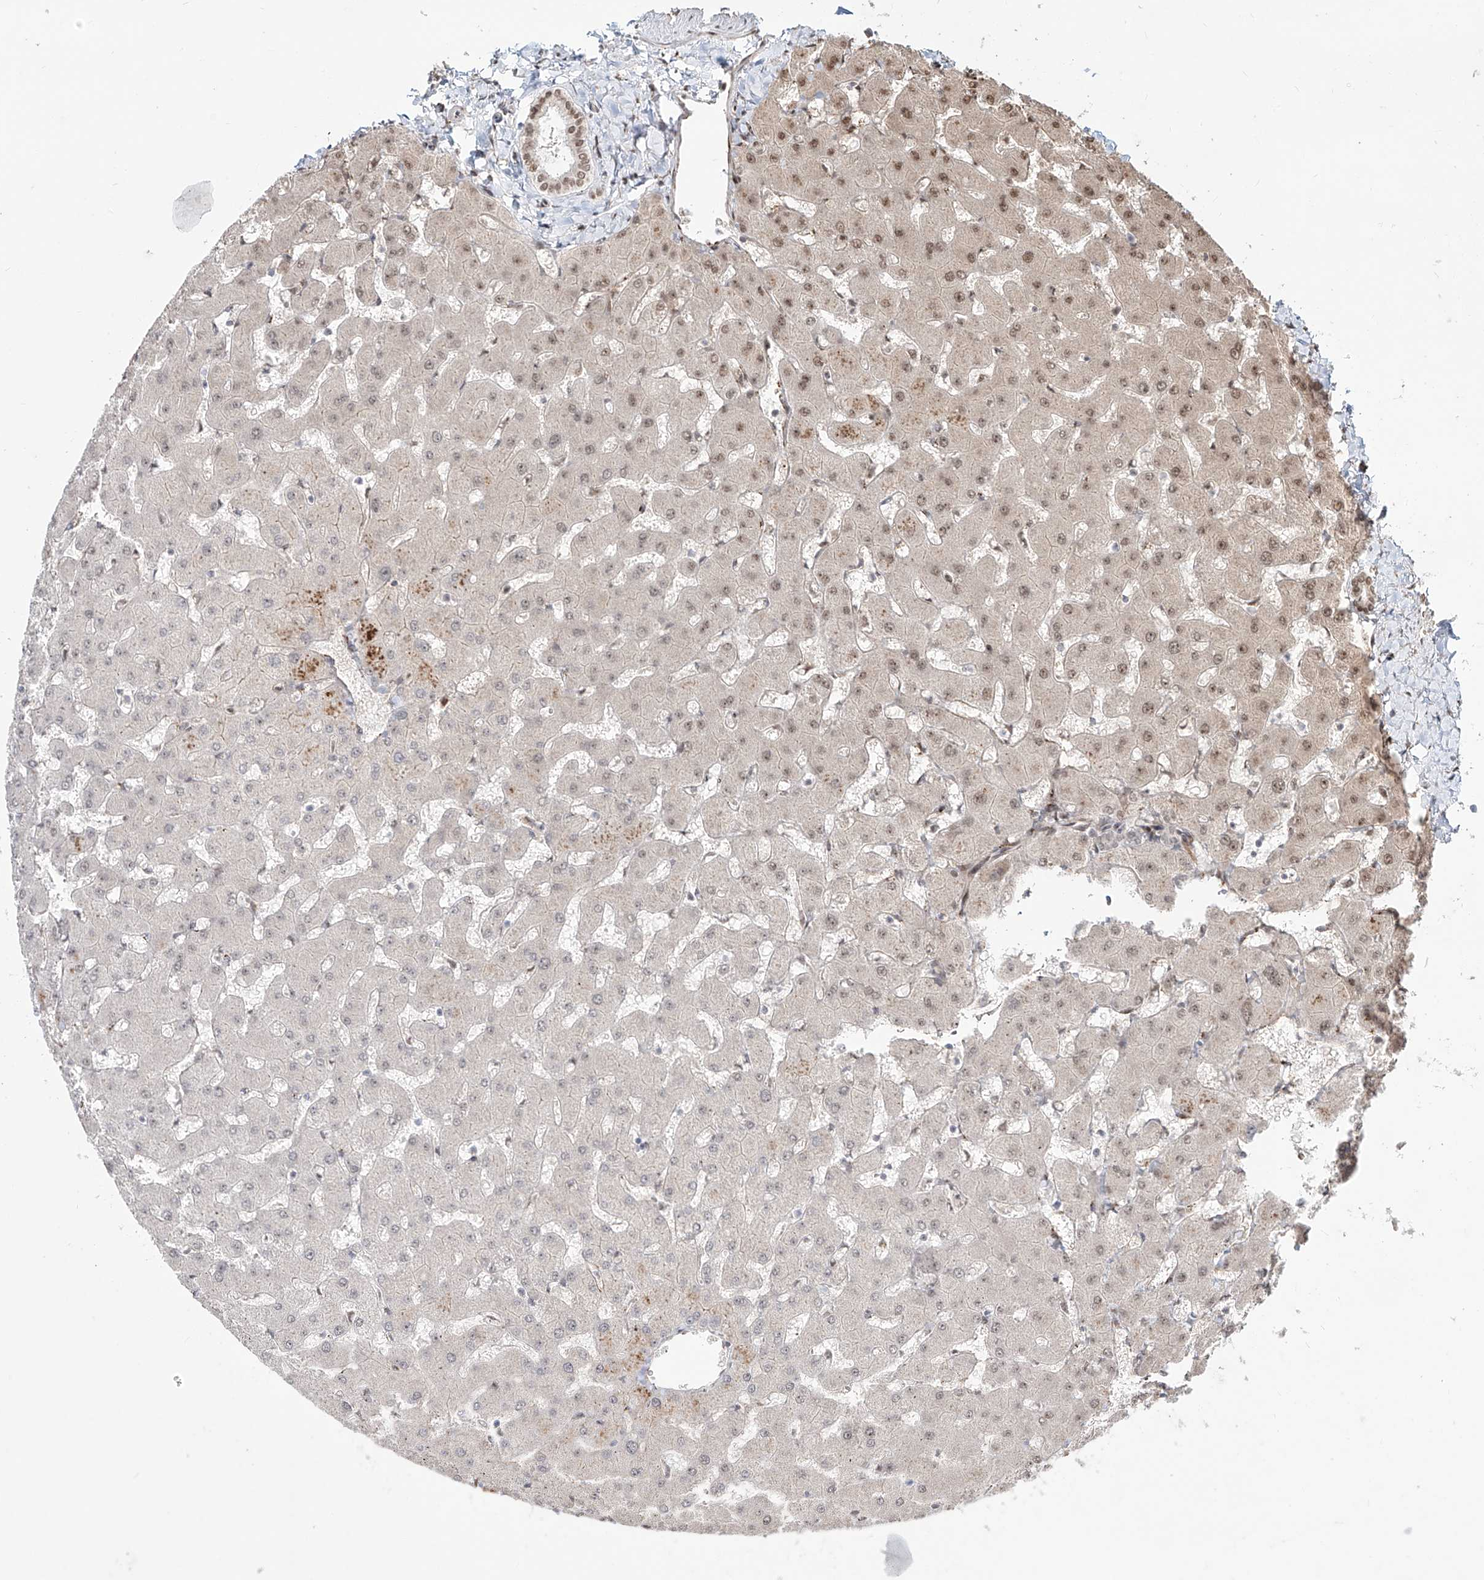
{"staining": {"intensity": "weak", "quantity": "25%-75%", "location": "nuclear"}, "tissue": "liver", "cell_type": "Cholangiocytes", "image_type": "normal", "snomed": [{"axis": "morphology", "description": "Normal tissue, NOS"}, {"axis": "topography", "description": "Liver"}], "caption": "About 25%-75% of cholangiocytes in normal liver display weak nuclear protein positivity as visualized by brown immunohistochemical staining.", "gene": "ZNF710", "patient": {"sex": "female", "age": 63}}